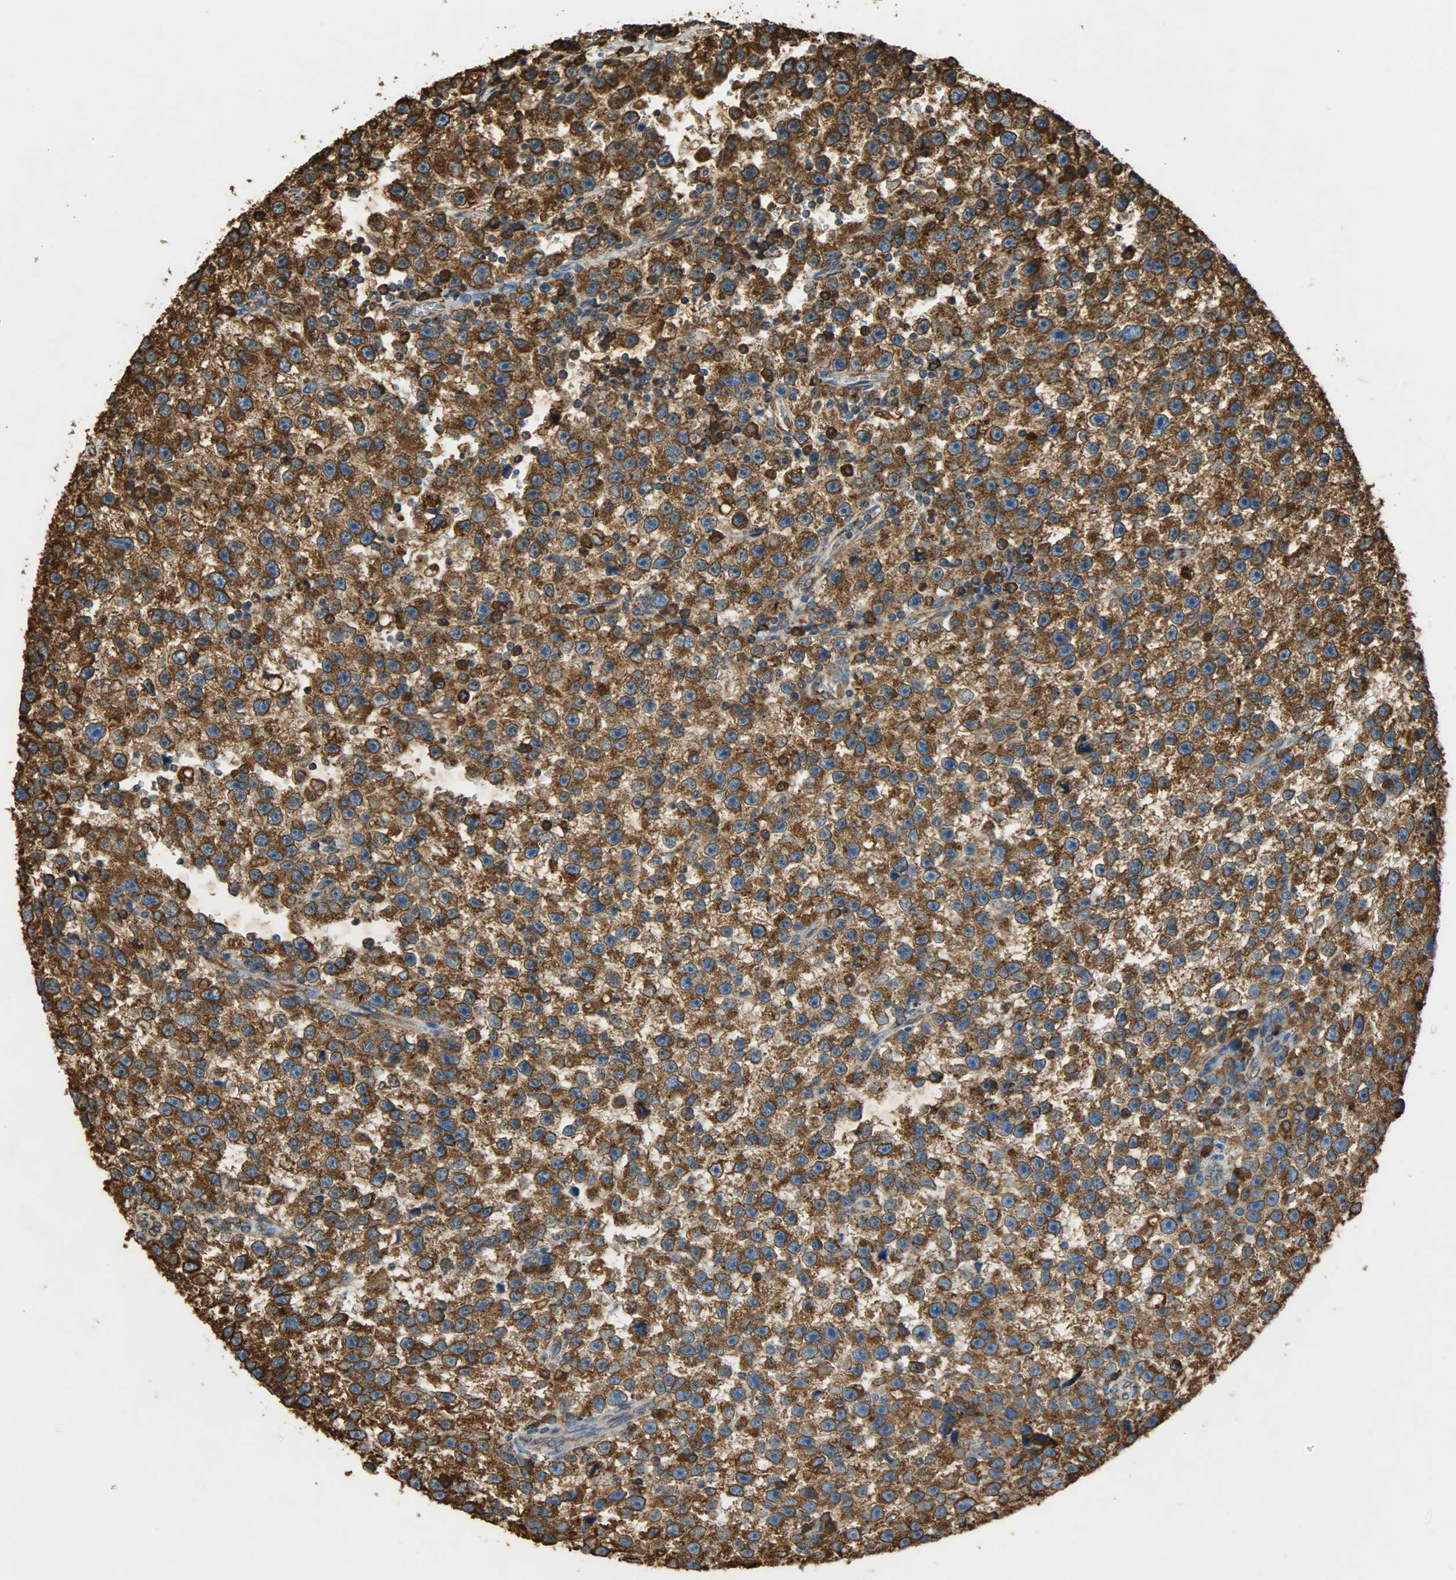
{"staining": {"intensity": "strong", "quantity": ">75%", "location": "cytoplasmic/membranous"}, "tissue": "testis cancer", "cell_type": "Tumor cells", "image_type": "cancer", "snomed": [{"axis": "morphology", "description": "Seminoma, NOS"}, {"axis": "topography", "description": "Testis"}], "caption": "A brown stain shows strong cytoplasmic/membranous staining of a protein in testis cancer (seminoma) tumor cells. (DAB = brown stain, brightfield microscopy at high magnification).", "gene": "HSP90B1", "patient": {"sex": "male", "age": 33}}